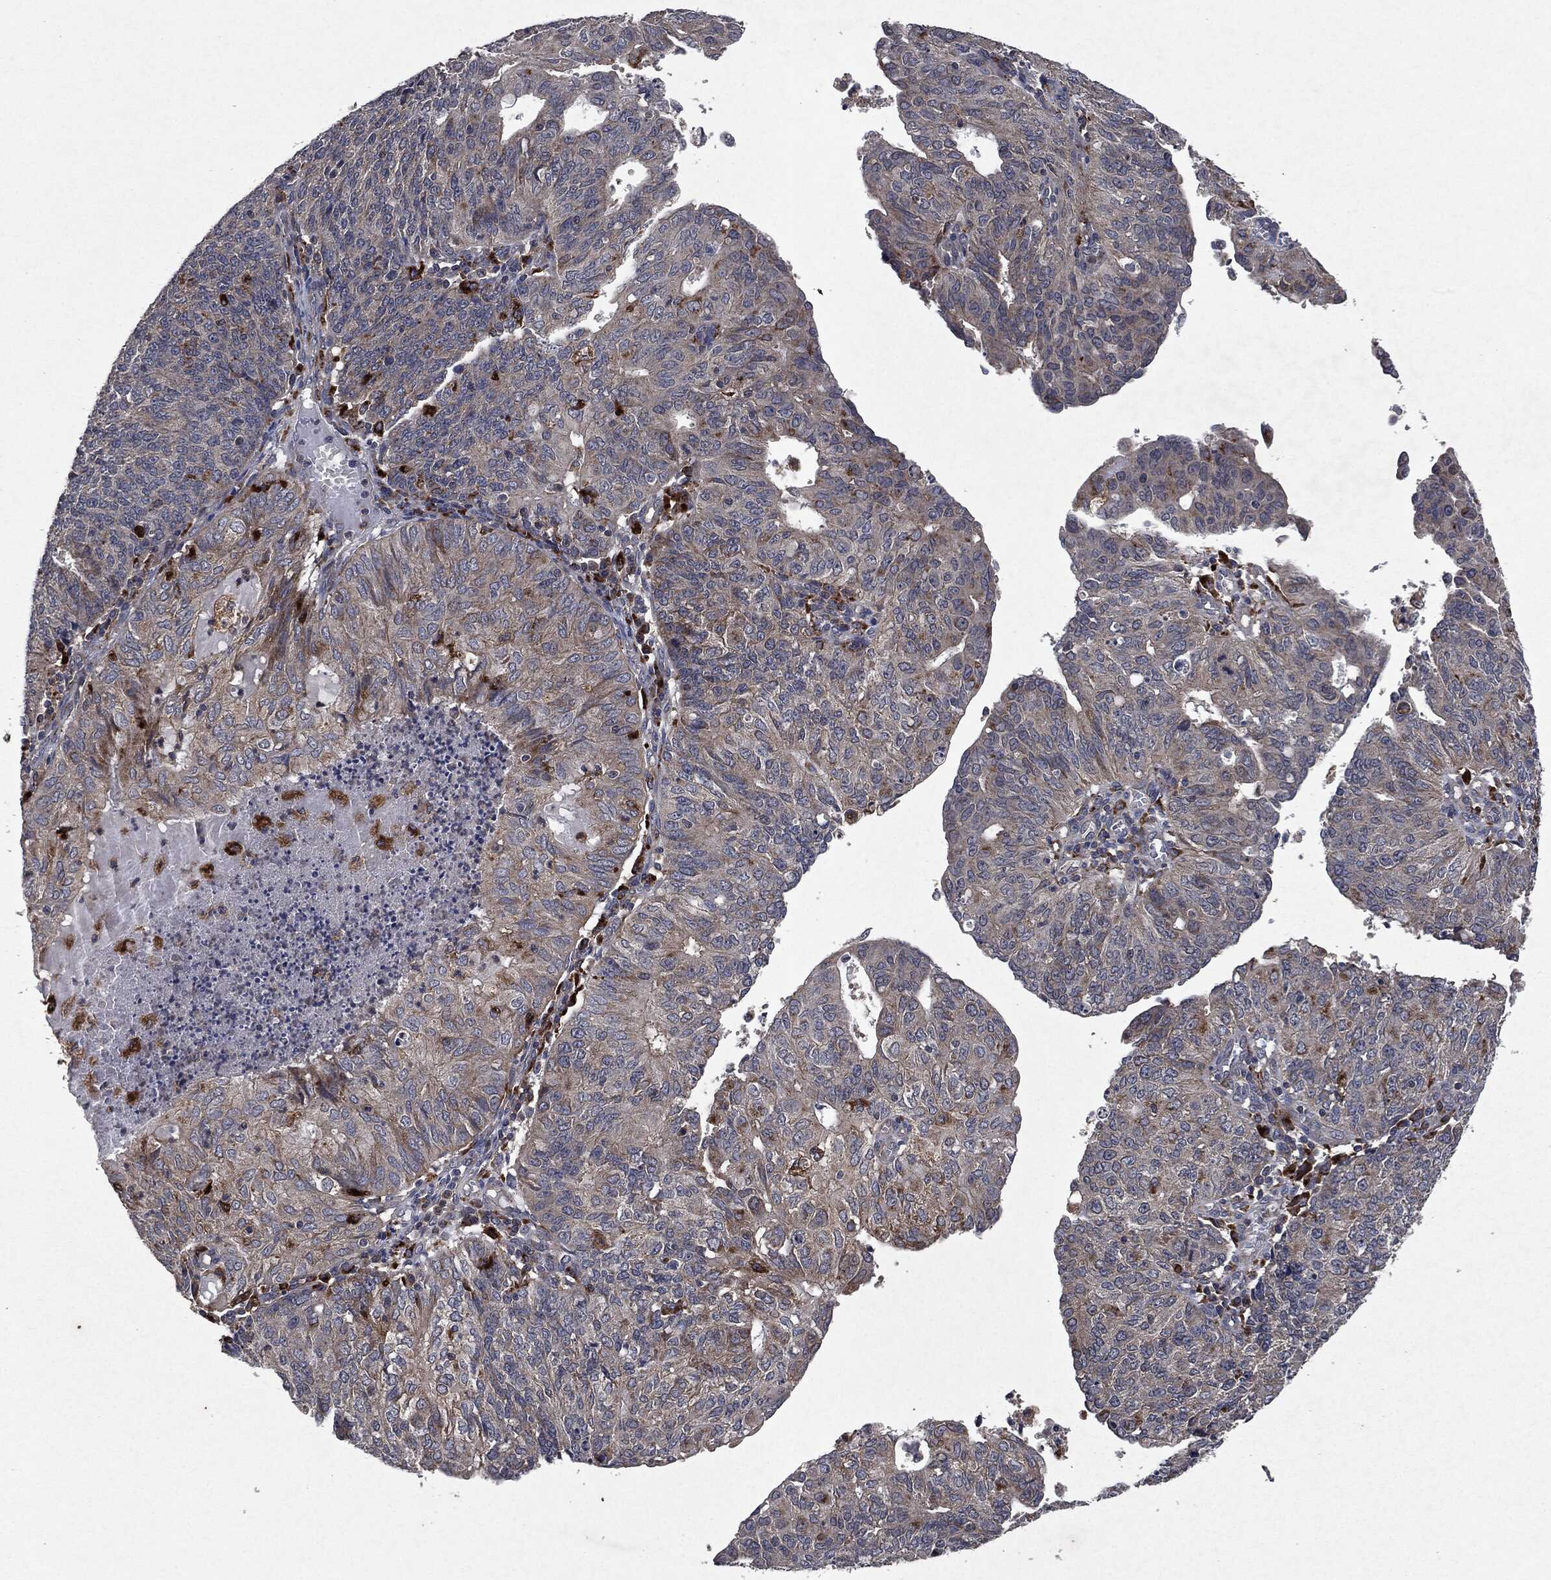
{"staining": {"intensity": "moderate", "quantity": "<25%", "location": "cytoplasmic/membranous"}, "tissue": "endometrial cancer", "cell_type": "Tumor cells", "image_type": "cancer", "snomed": [{"axis": "morphology", "description": "Adenocarcinoma, NOS"}, {"axis": "topography", "description": "Endometrium"}], "caption": "Immunohistochemistry staining of adenocarcinoma (endometrial), which reveals low levels of moderate cytoplasmic/membranous expression in about <25% of tumor cells indicating moderate cytoplasmic/membranous protein positivity. The staining was performed using DAB (brown) for protein detection and nuclei were counterstained in hematoxylin (blue).", "gene": "SLC31A2", "patient": {"sex": "female", "age": 82}}